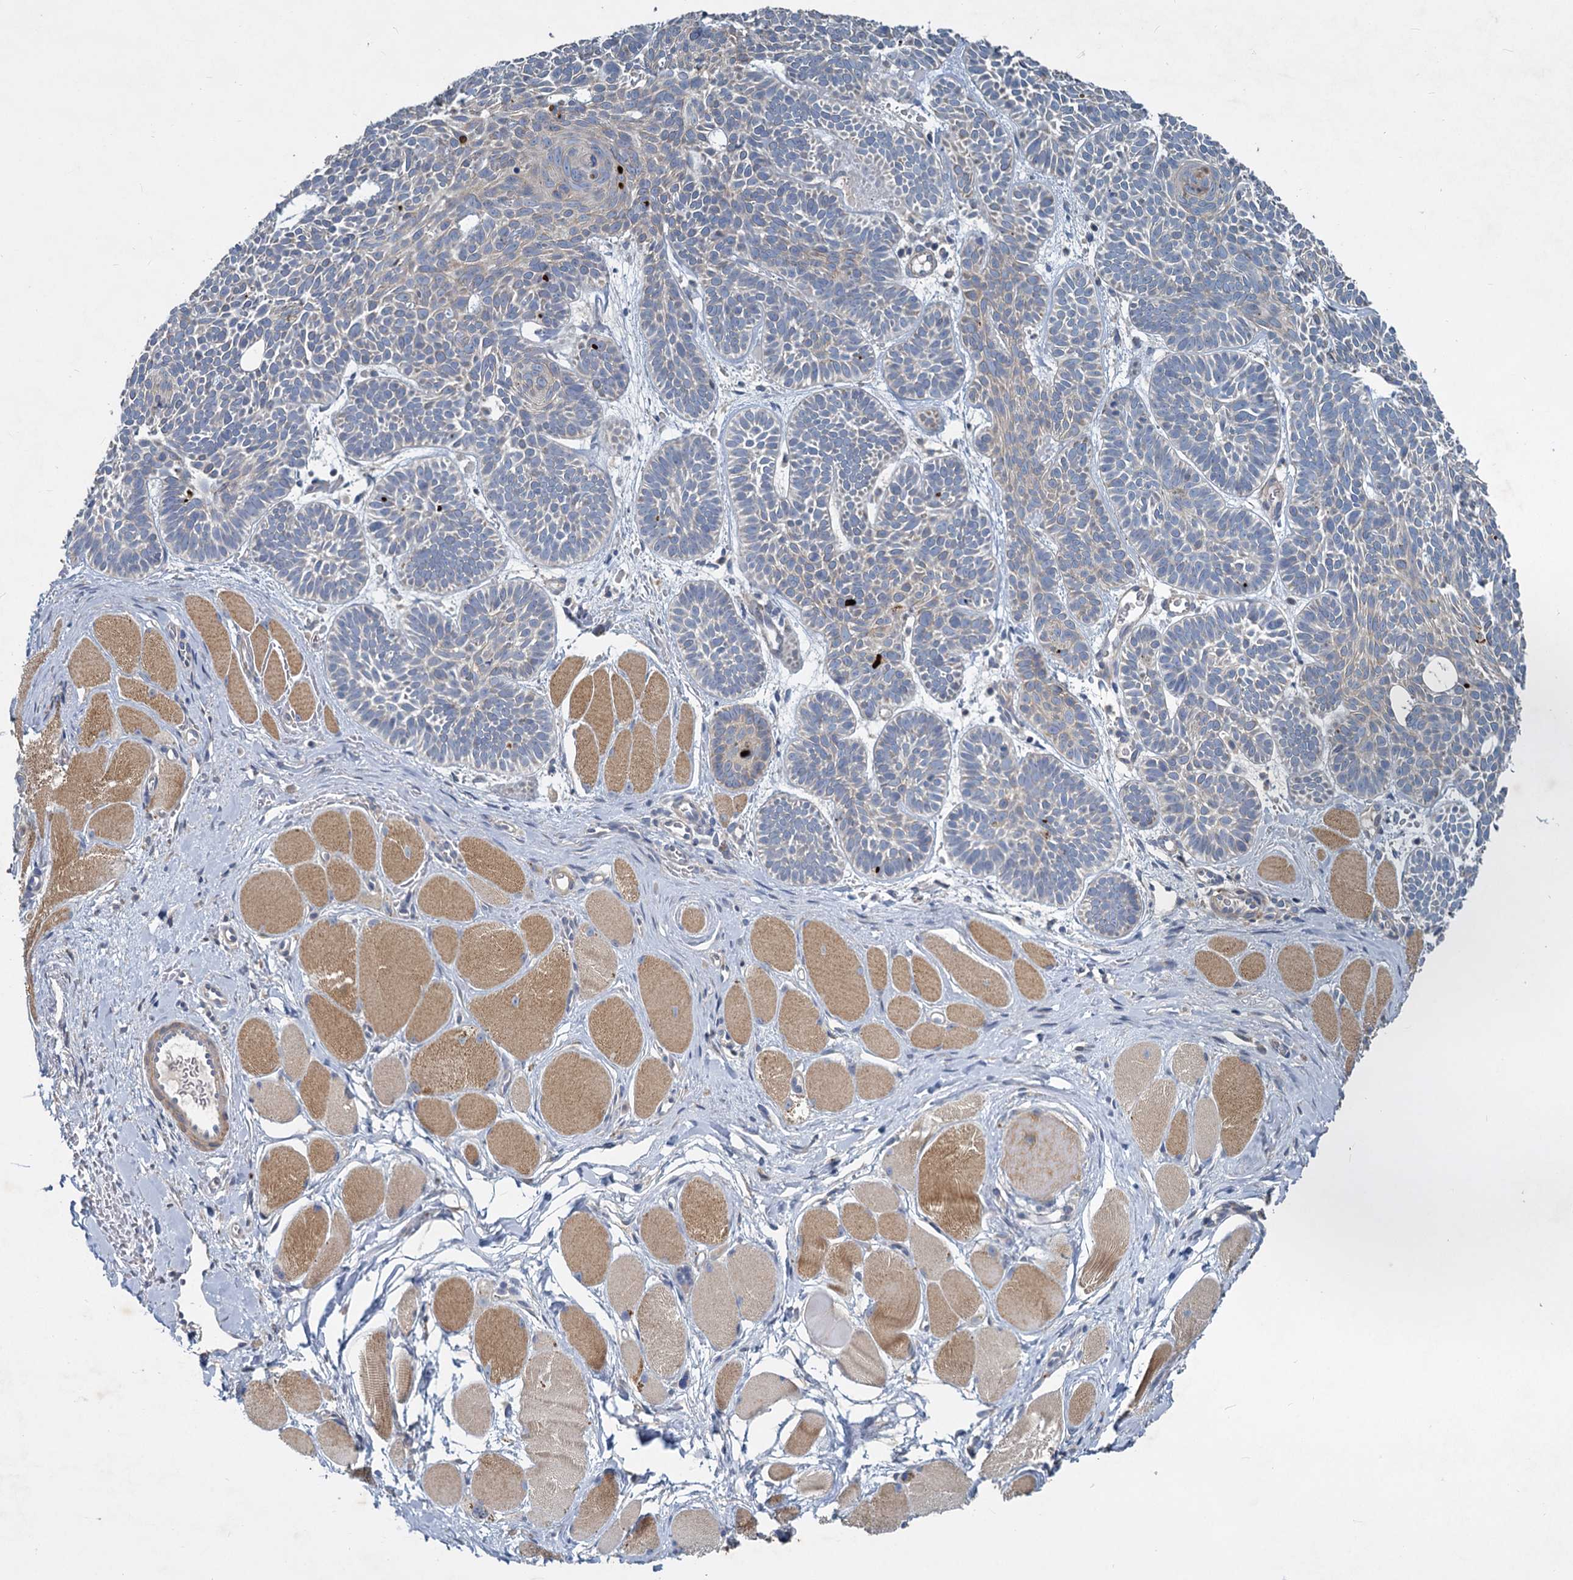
{"staining": {"intensity": "negative", "quantity": "none", "location": "none"}, "tissue": "skin cancer", "cell_type": "Tumor cells", "image_type": "cancer", "snomed": [{"axis": "morphology", "description": "Basal cell carcinoma"}, {"axis": "topography", "description": "Skin"}], "caption": "Immunohistochemical staining of human skin cancer exhibits no significant positivity in tumor cells.", "gene": "SLC2A7", "patient": {"sex": "male", "age": 85}}